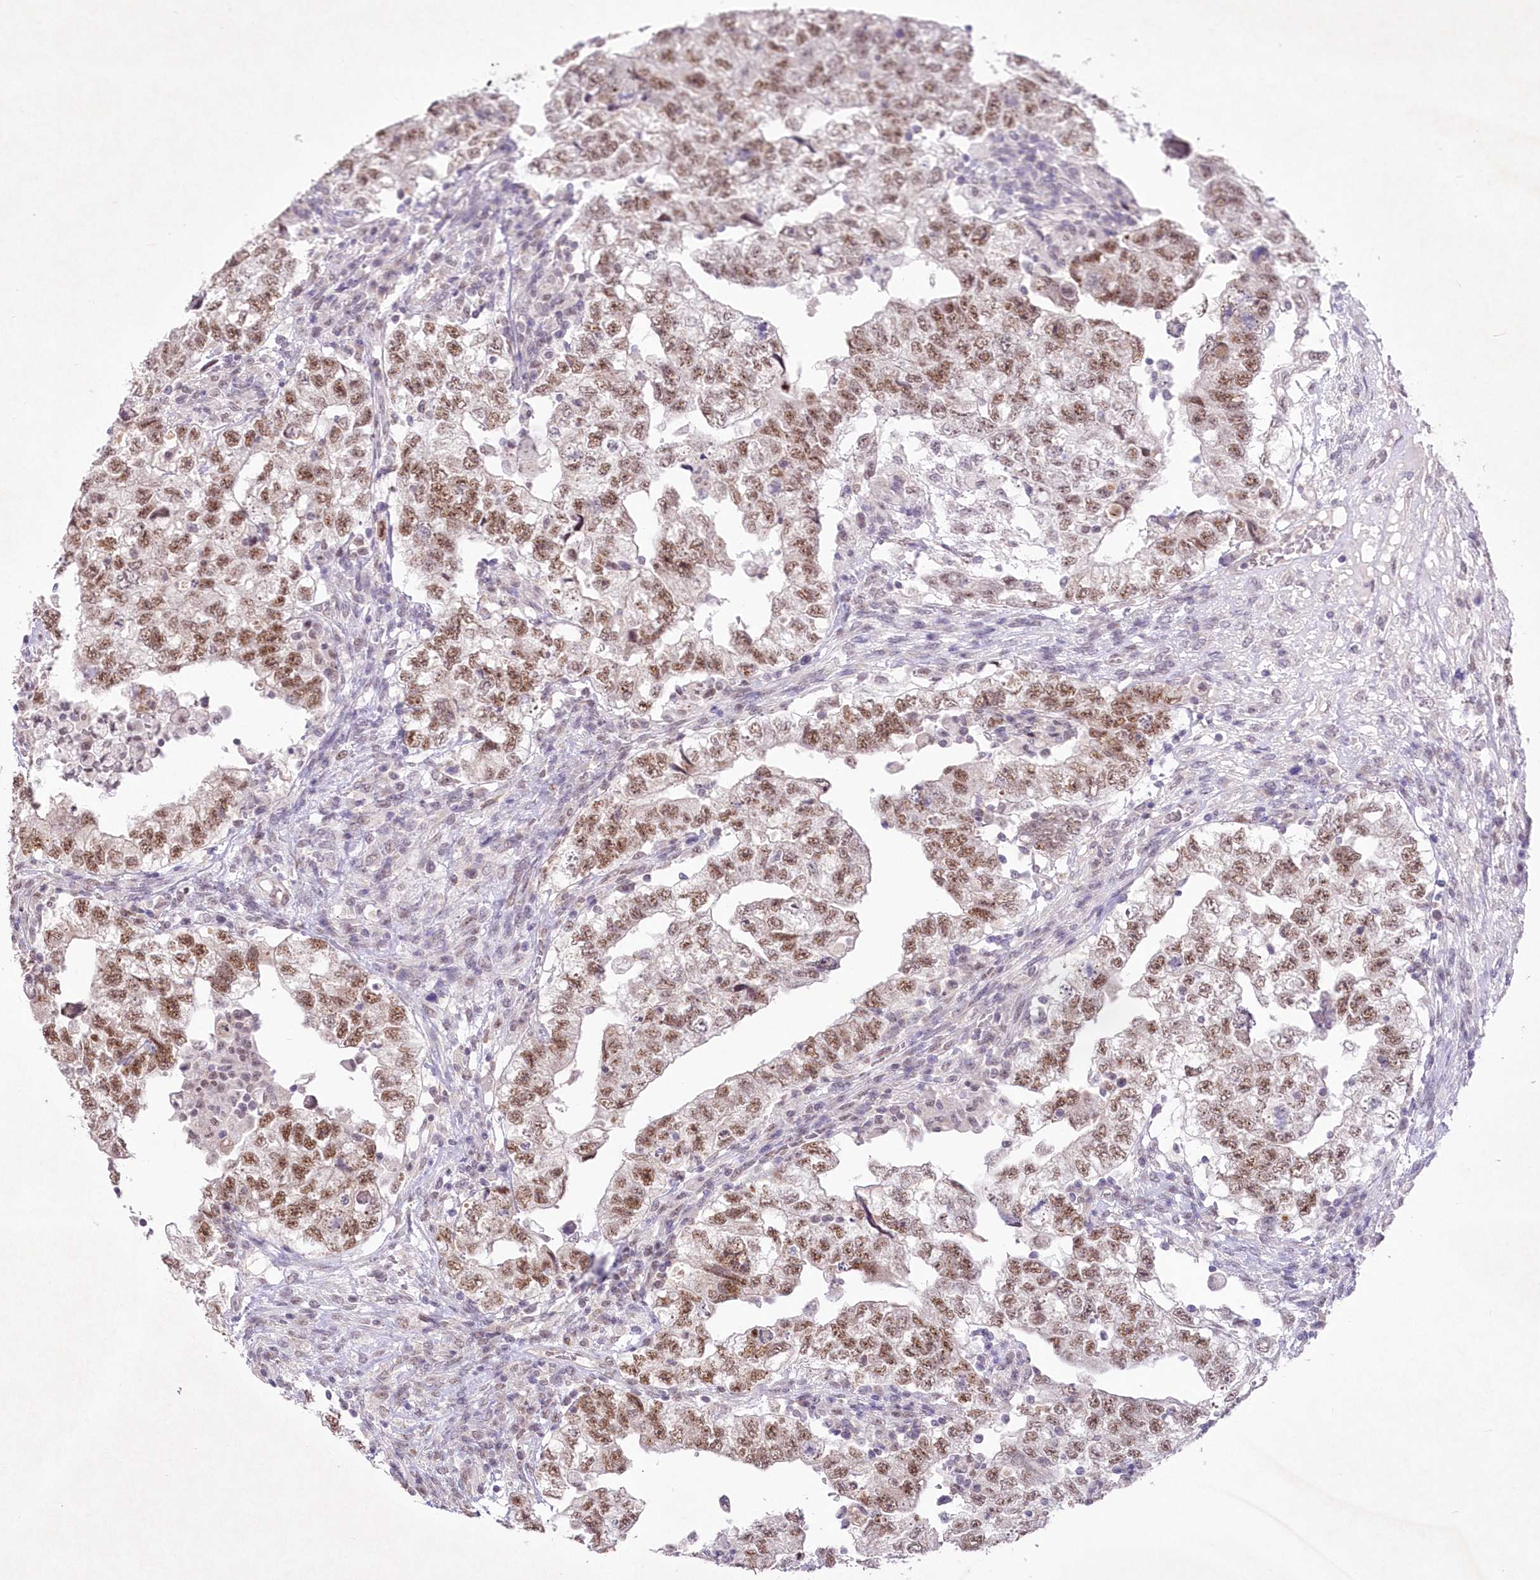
{"staining": {"intensity": "moderate", "quantity": ">75%", "location": "nuclear"}, "tissue": "testis cancer", "cell_type": "Tumor cells", "image_type": "cancer", "snomed": [{"axis": "morphology", "description": "Carcinoma, Embryonal, NOS"}, {"axis": "topography", "description": "Testis"}], "caption": "Brown immunohistochemical staining in human testis cancer (embryonal carcinoma) exhibits moderate nuclear positivity in approximately >75% of tumor cells. (DAB = brown stain, brightfield microscopy at high magnification).", "gene": "RBM27", "patient": {"sex": "male", "age": 36}}